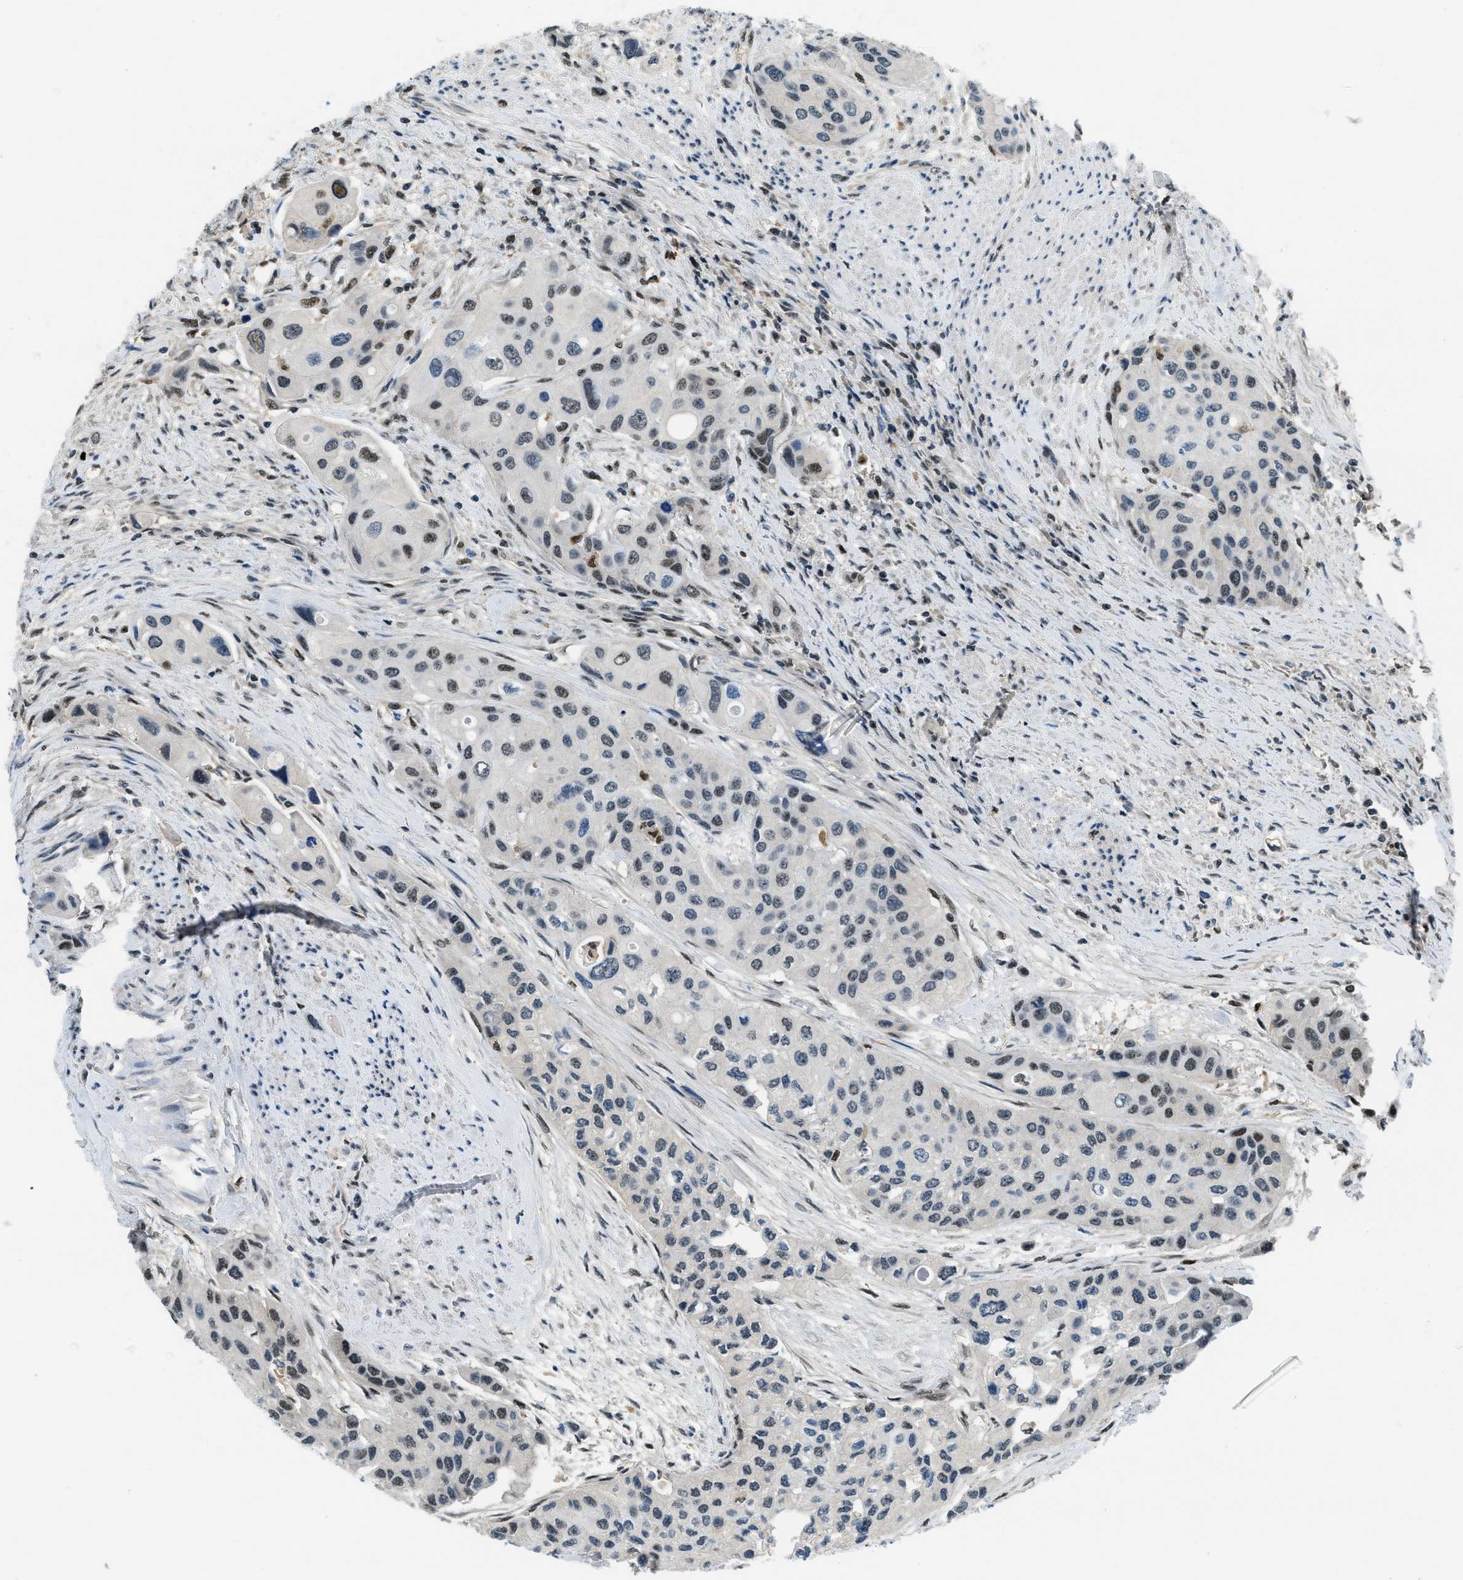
{"staining": {"intensity": "moderate", "quantity": "25%-75%", "location": "nuclear"}, "tissue": "urothelial cancer", "cell_type": "Tumor cells", "image_type": "cancer", "snomed": [{"axis": "morphology", "description": "Urothelial carcinoma, High grade"}, {"axis": "topography", "description": "Urinary bladder"}], "caption": "Moderate nuclear expression is present in about 25%-75% of tumor cells in urothelial carcinoma (high-grade).", "gene": "OGFR", "patient": {"sex": "female", "age": 56}}